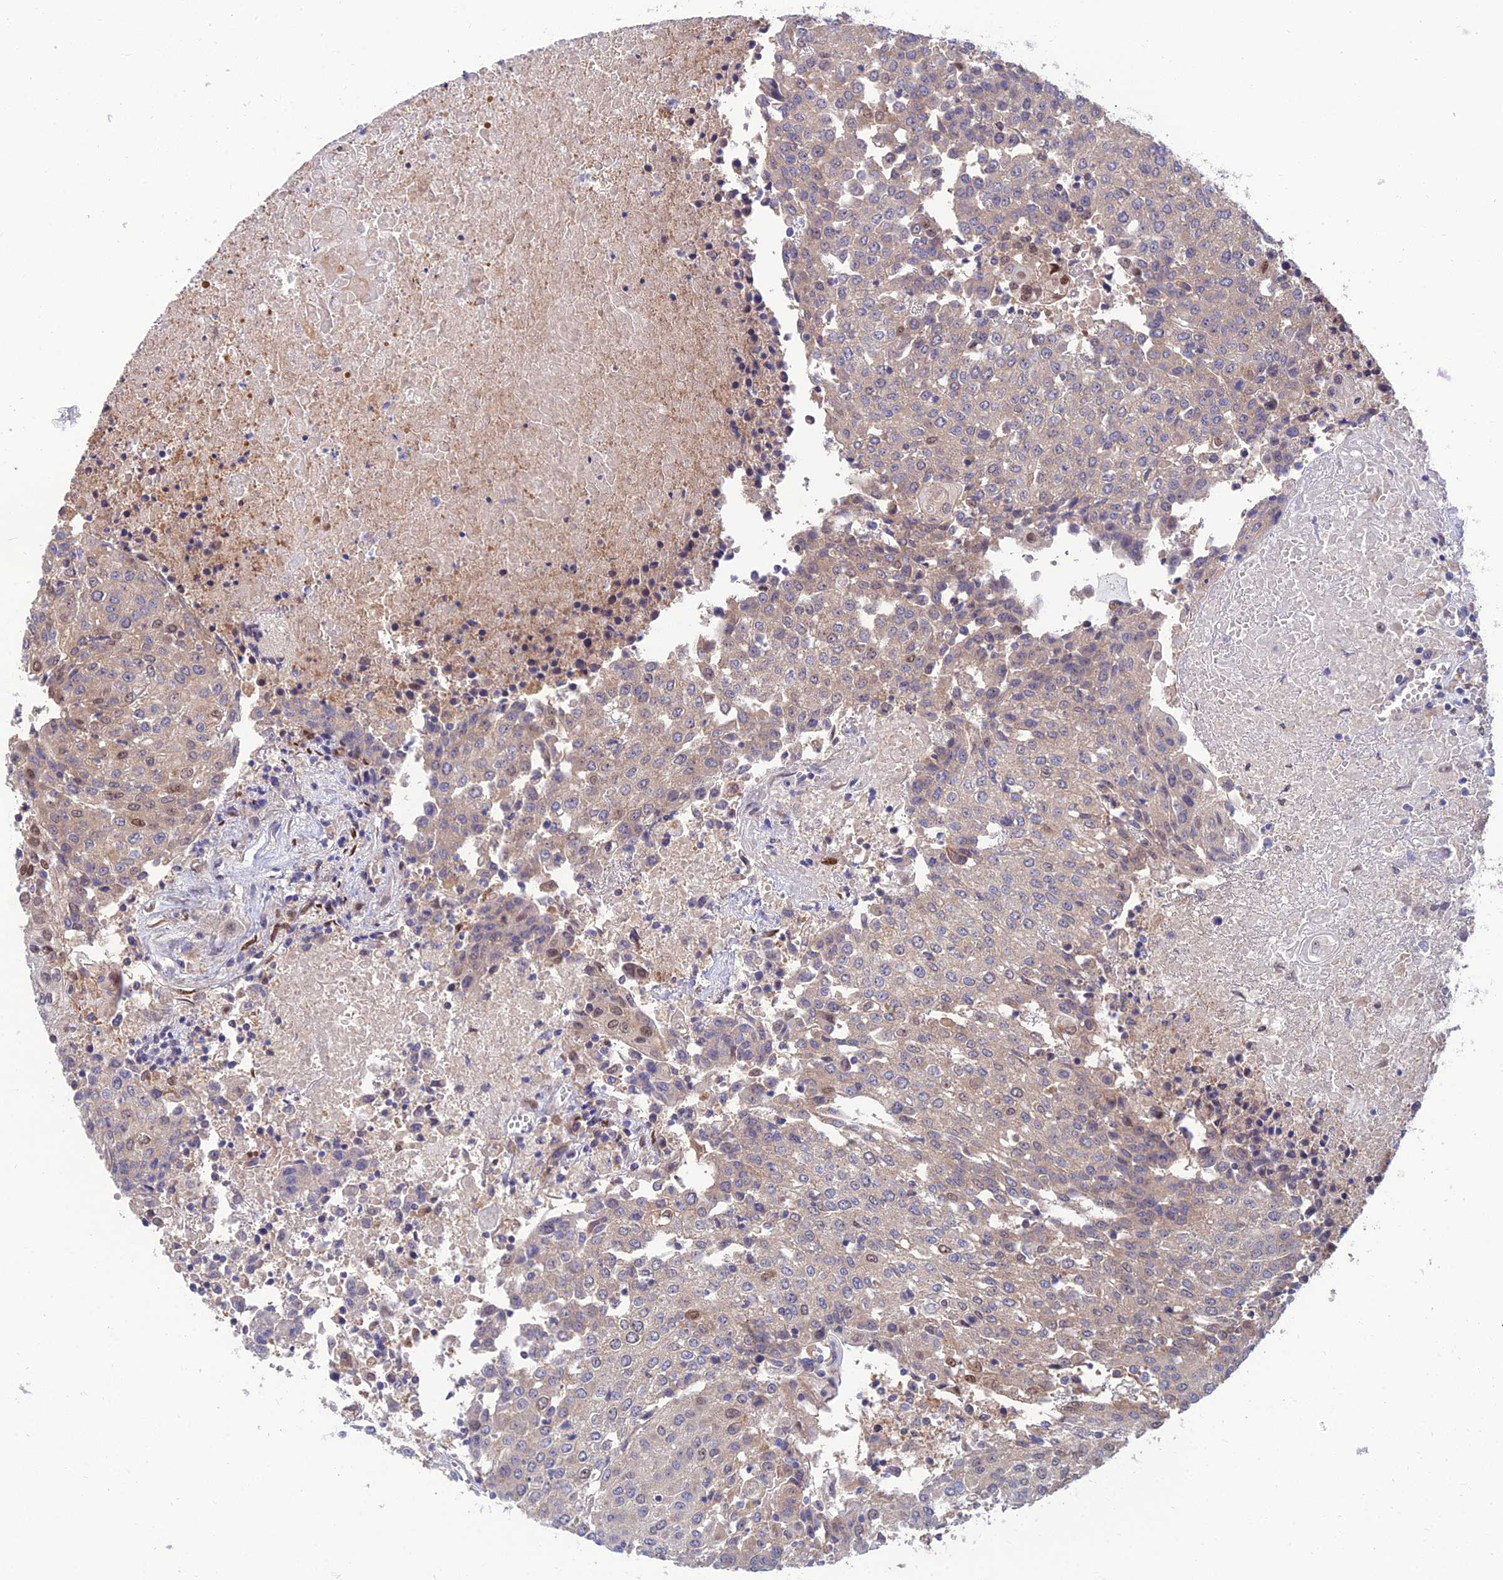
{"staining": {"intensity": "weak", "quantity": "25%-75%", "location": "cytoplasmic/membranous,nuclear"}, "tissue": "urothelial cancer", "cell_type": "Tumor cells", "image_type": "cancer", "snomed": [{"axis": "morphology", "description": "Urothelial carcinoma, High grade"}, {"axis": "topography", "description": "Urinary bladder"}], "caption": "Urothelial carcinoma (high-grade) stained with DAB IHC displays low levels of weak cytoplasmic/membranous and nuclear staining in approximately 25%-75% of tumor cells.", "gene": "DNPEP", "patient": {"sex": "female", "age": 85}}